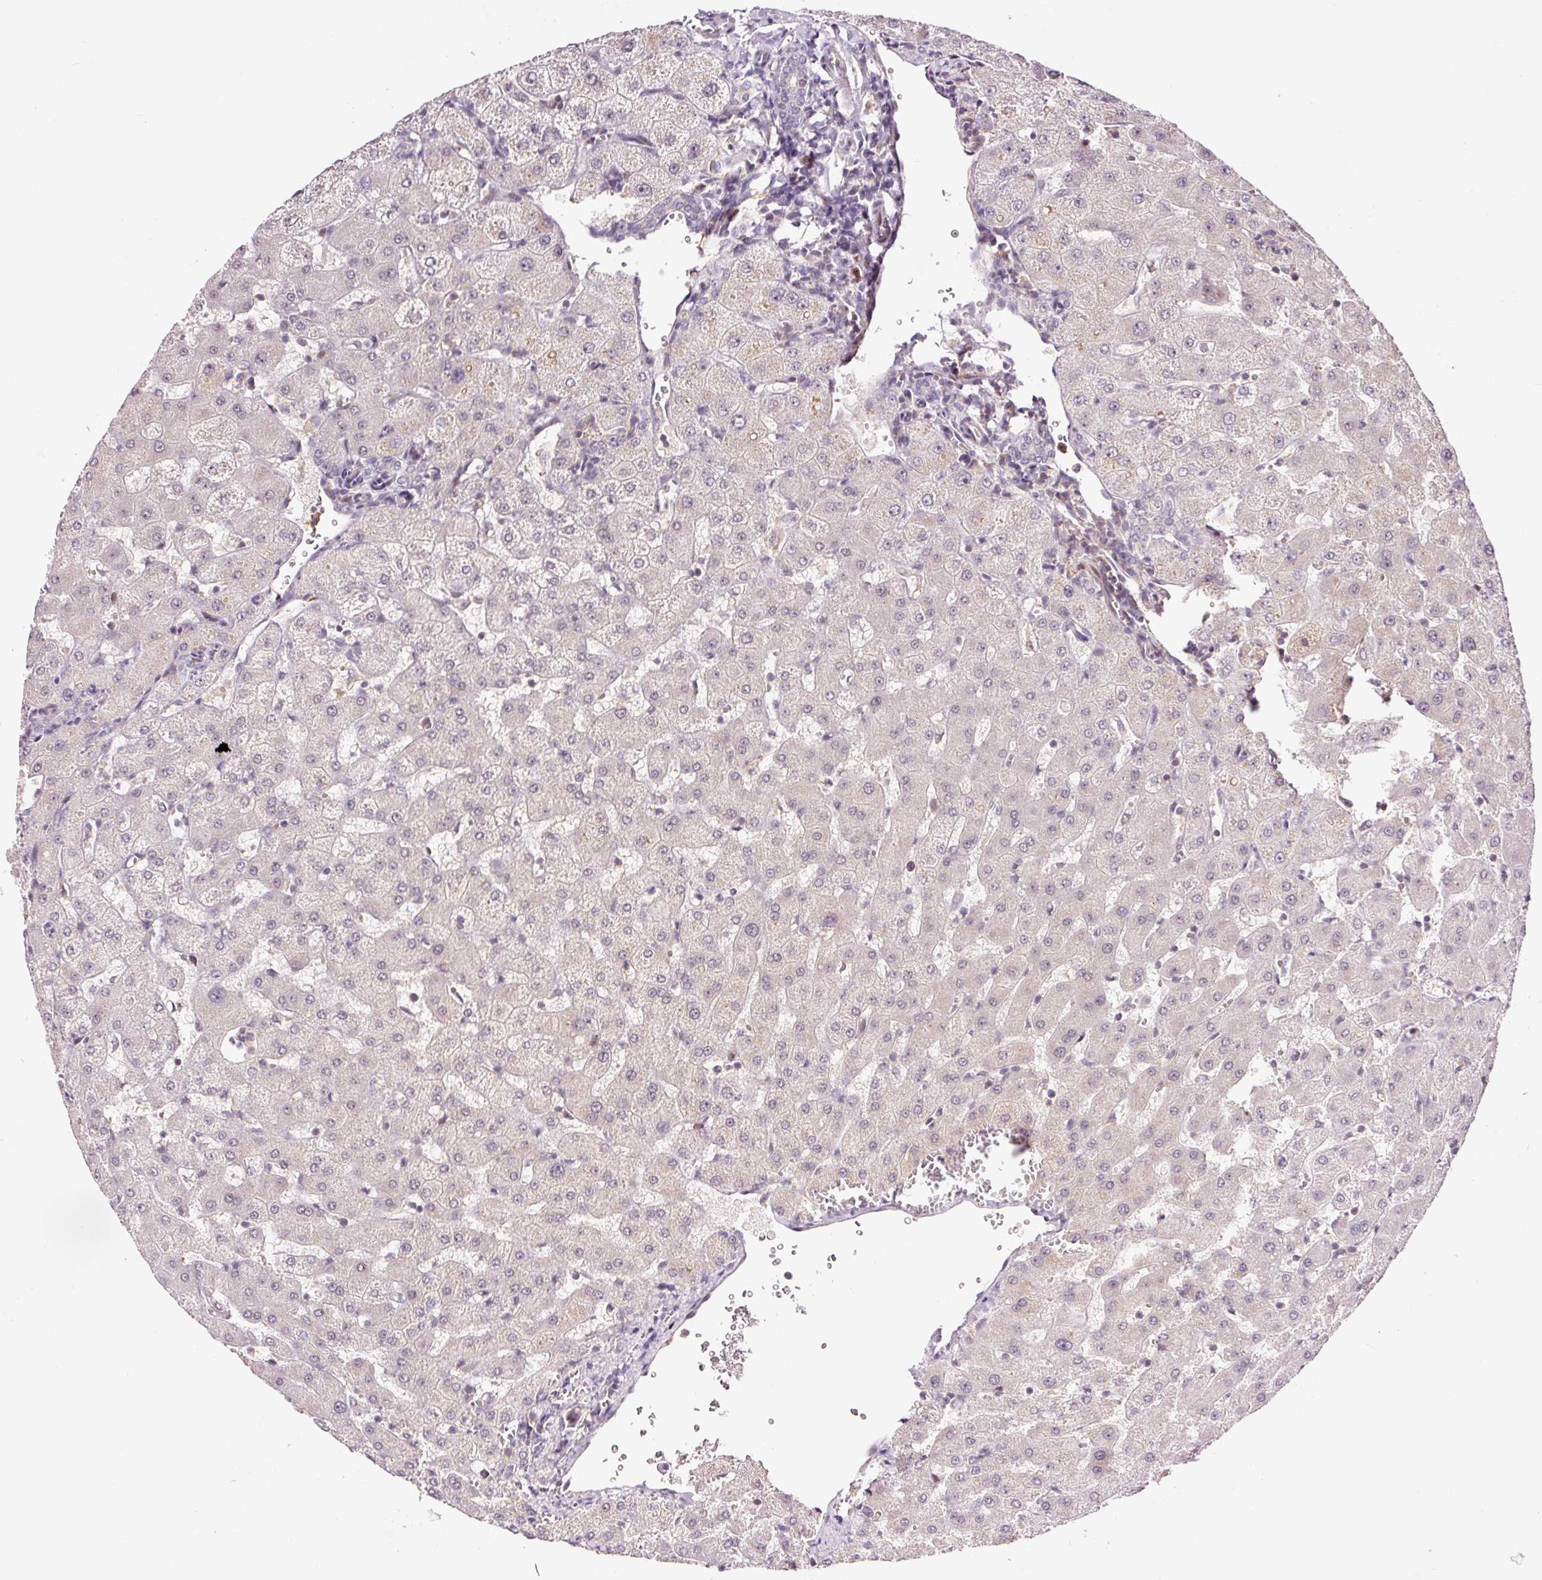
{"staining": {"intensity": "negative", "quantity": "none", "location": "none"}, "tissue": "liver", "cell_type": "Cholangiocytes", "image_type": "normal", "snomed": [{"axis": "morphology", "description": "Normal tissue, NOS"}, {"axis": "topography", "description": "Liver"}], "caption": "IHC micrograph of unremarkable liver: liver stained with DAB exhibits no significant protein positivity in cholangiocytes. (DAB immunohistochemistry (IHC) with hematoxylin counter stain).", "gene": "DPPA4", "patient": {"sex": "female", "age": 63}}